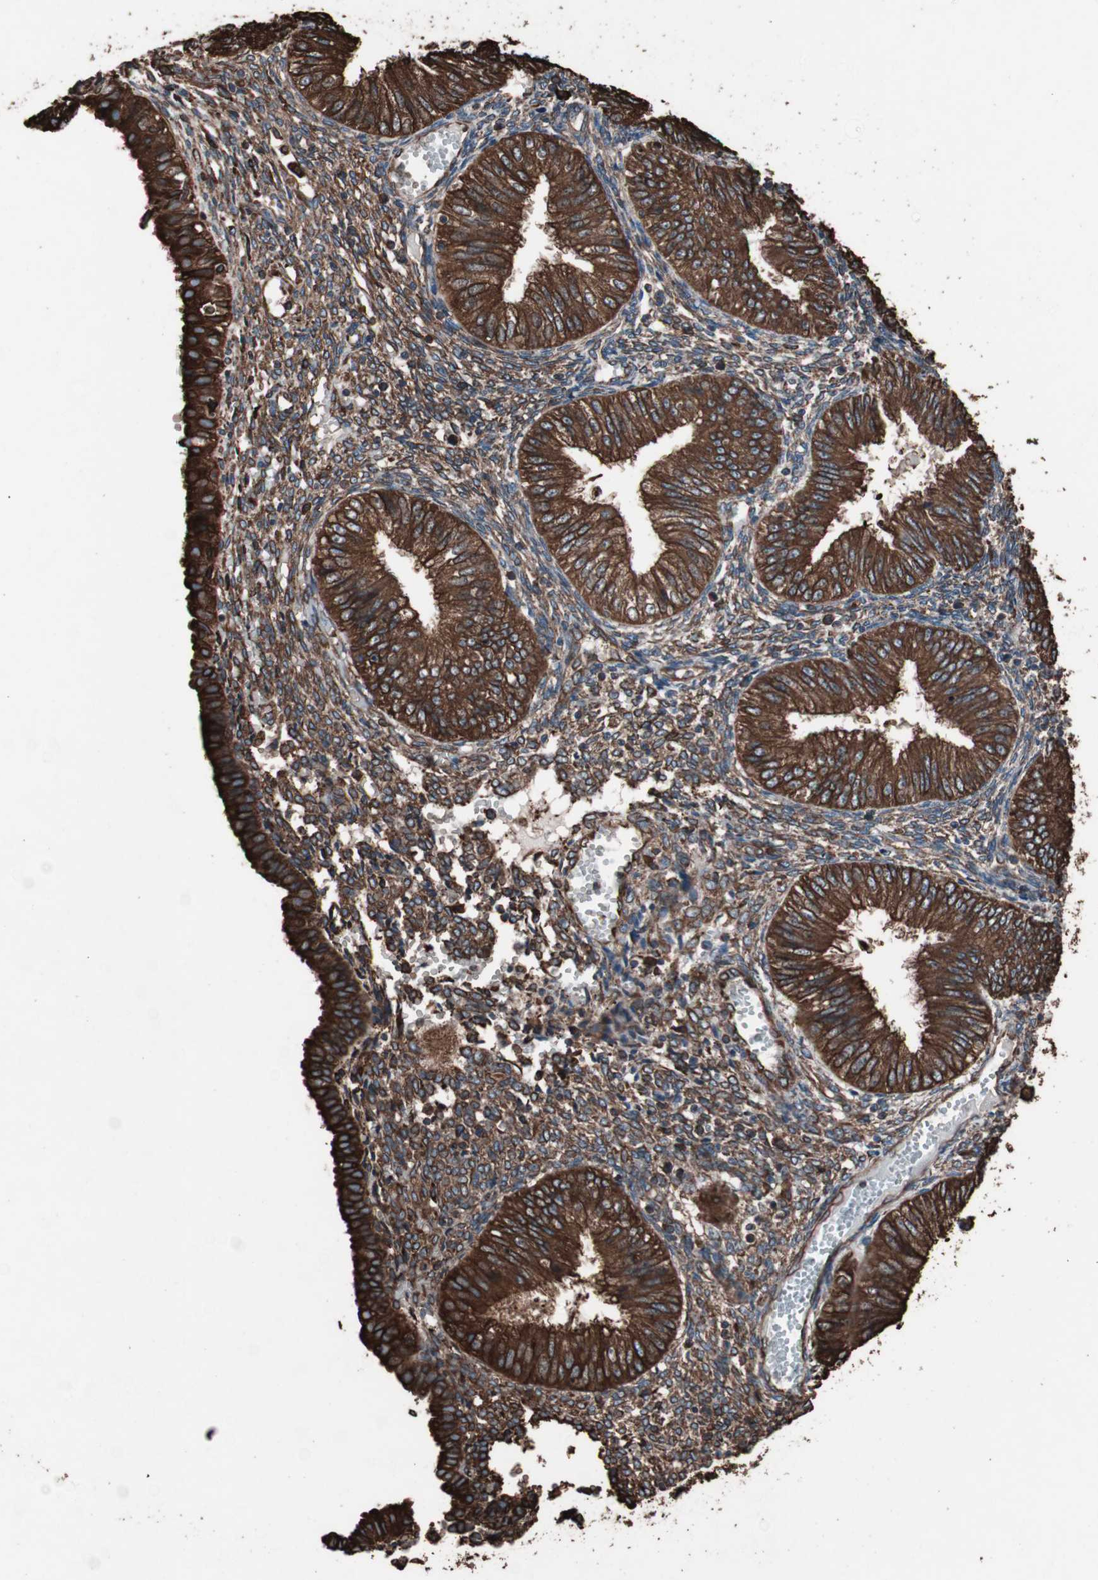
{"staining": {"intensity": "strong", "quantity": ">75%", "location": "cytoplasmic/membranous"}, "tissue": "endometrial cancer", "cell_type": "Tumor cells", "image_type": "cancer", "snomed": [{"axis": "morphology", "description": "Normal tissue, NOS"}, {"axis": "morphology", "description": "Adenocarcinoma, NOS"}, {"axis": "topography", "description": "Endometrium"}], "caption": "Immunohistochemistry (IHC) image of neoplastic tissue: endometrial cancer stained using IHC shows high levels of strong protein expression localized specifically in the cytoplasmic/membranous of tumor cells, appearing as a cytoplasmic/membranous brown color.", "gene": "HSP90B1", "patient": {"sex": "female", "age": 53}}